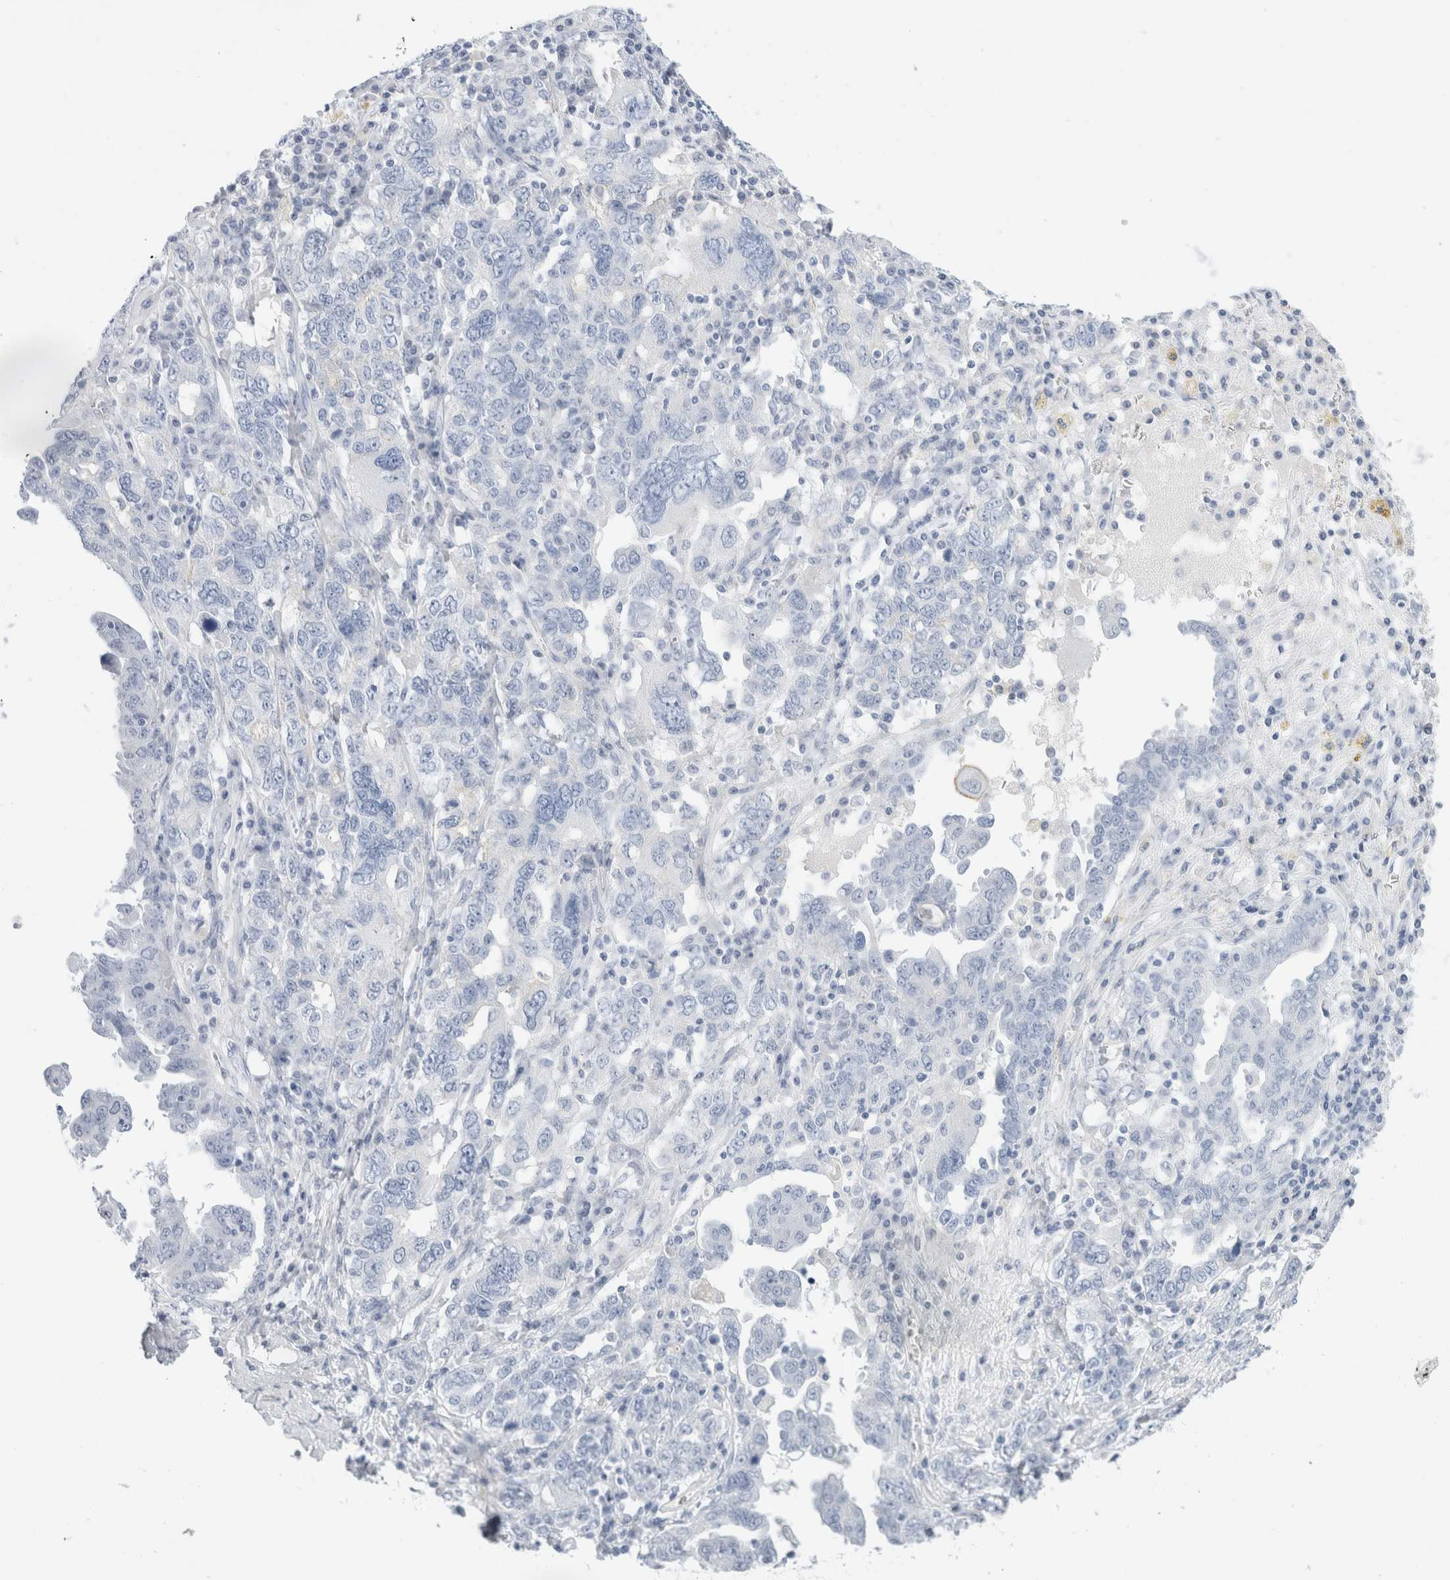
{"staining": {"intensity": "negative", "quantity": "none", "location": "none"}, "tissue": "ovarian cancer", "cell_type": "Tumor cells", "image_type": "cancer", "snomed": [{"axis": "morphology", "description": "Carcinoma, endometroid"}, {"axis": "topography", "description": "Ovary"}], "caption": "An image of endometroid carcinoma (ovarian) stained for a protein exhibits no brown staining in tumor cells. The staining is performed using DAB brown chromogen with nuclei counter-stained in using hematoxylin.", "gene": "MUC15", "patient": {"sex": "female", "age": 62}}